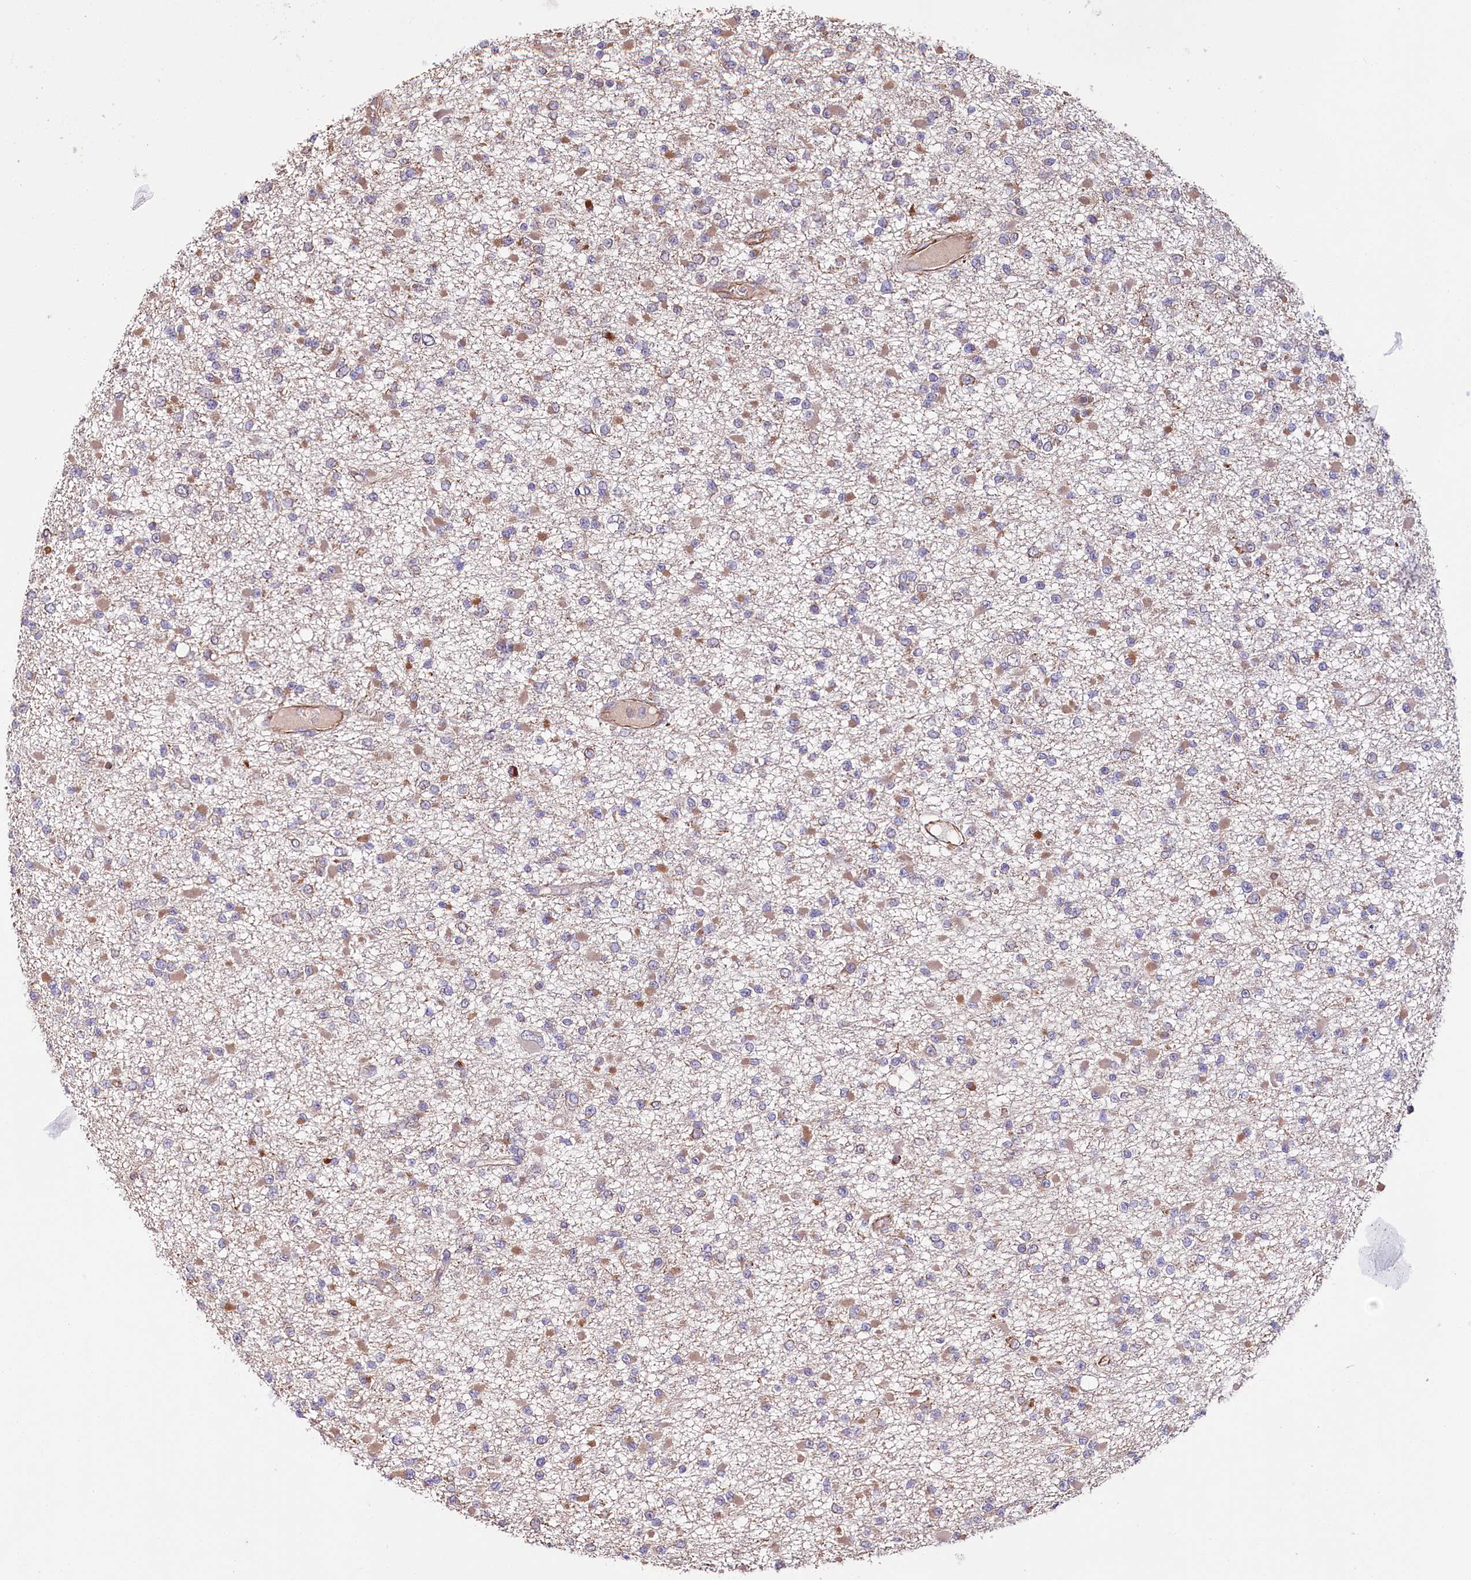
{"staining": {"intensity": "moderate", "quantity": "<25%", "location": "cytoplasmic/membranous"}, "tissue": "glioma", "cell_type": "Tumor cells", "image_type": "cancer", "snomed": [{"axis": "morphology", "description": "Glioma, malignant, Low grade"}, {"axis": "topography", "description": "Brain"}], "caption": "Glioma tissue displays moderate cytoplasmic/membranous staining in about <25% of tumor cells, visualized by immunohistochemistry. The staining was performed using DAB (3,3'-diaminobenzidine) to visualize the protein expression in brown, while the nuclei were stained in blue with hematoxylin (Magnification: 20x).", "gene": "TTC12", "patient": {"sex": "female", "age": 22}}